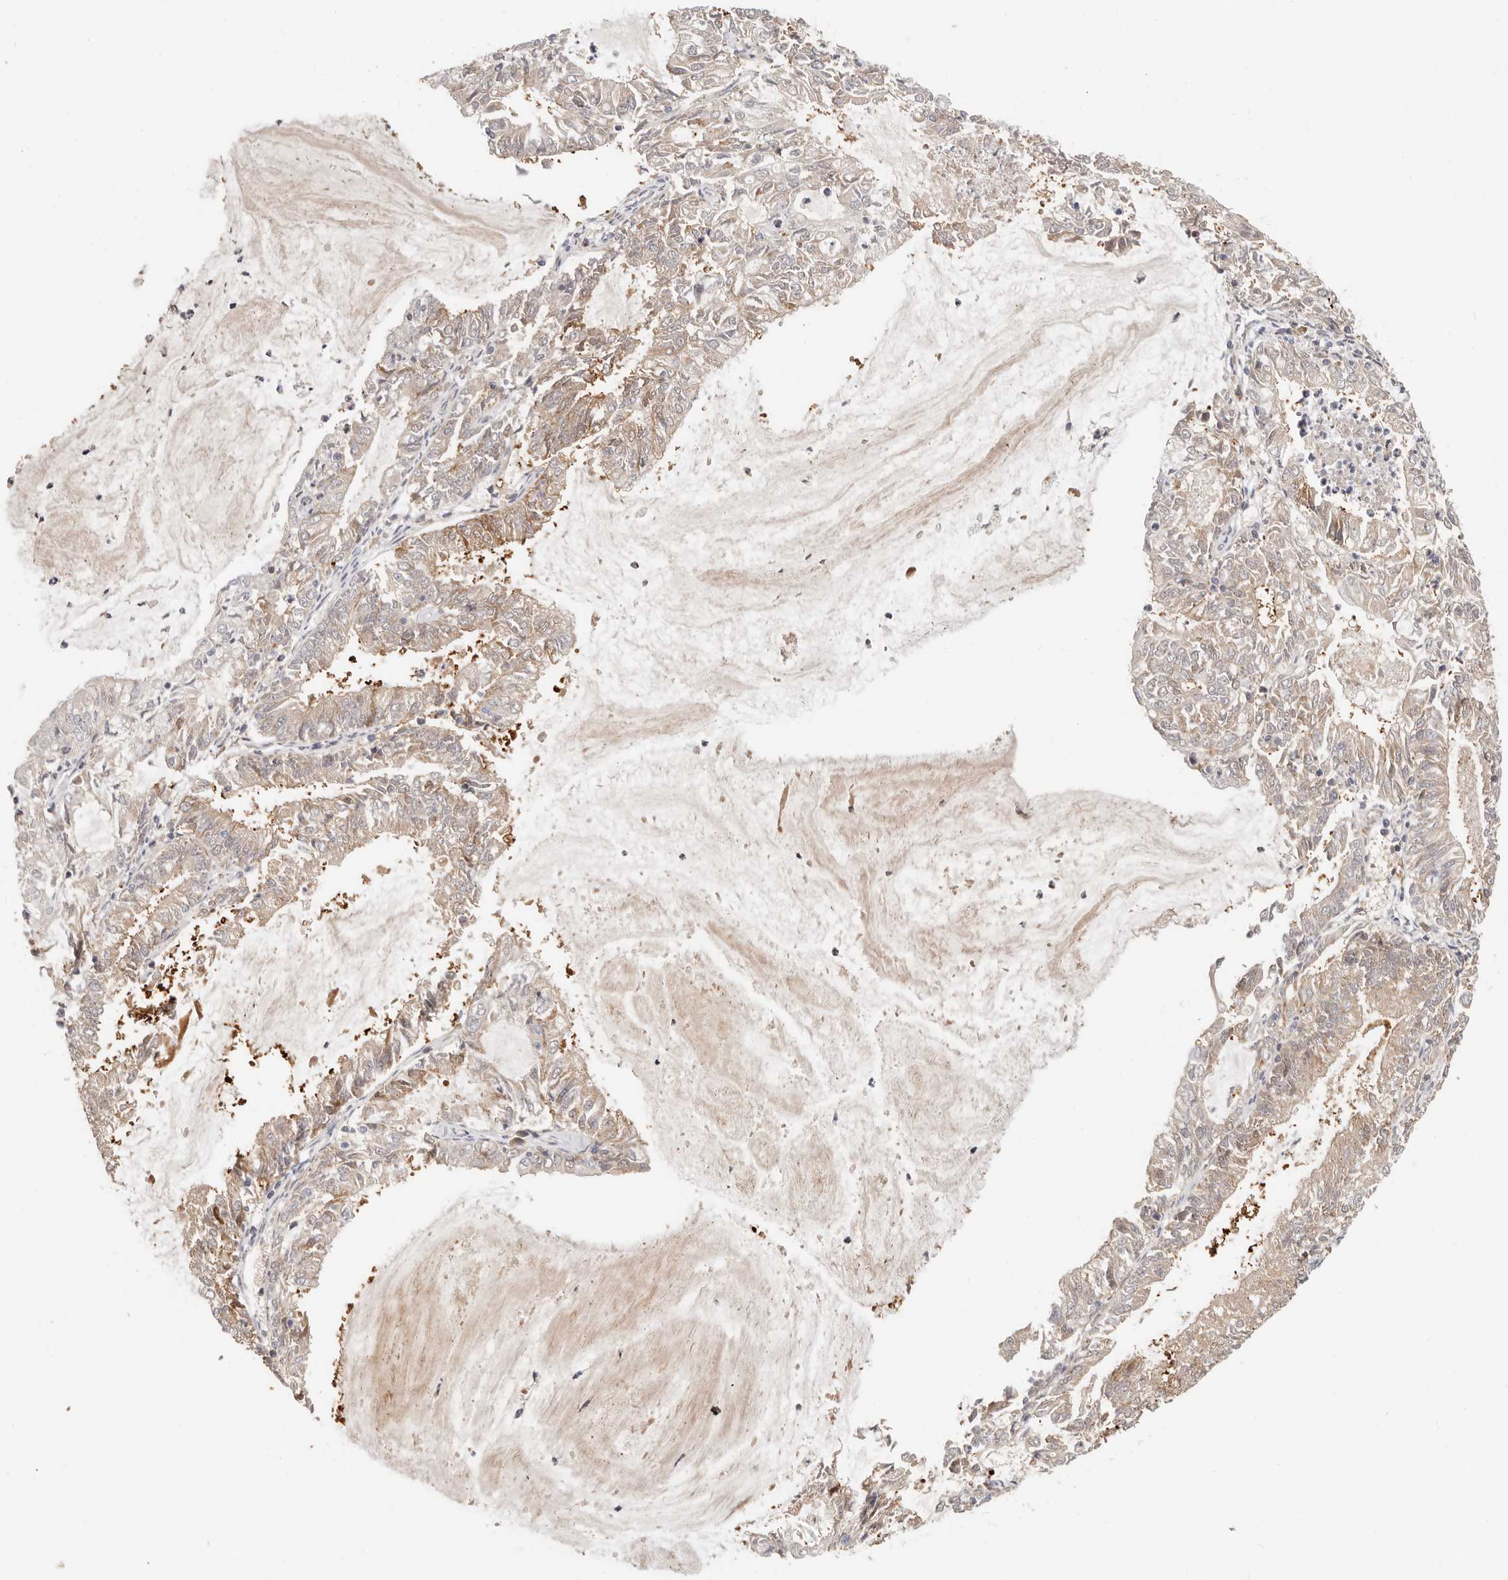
{"staining": {"intensity": "weak", "quantity": ">75%", "location": "cytoplasmic/membranous"}, "tissue": "endometrial cancer", "cell_type": "Tumor cells", "image_type": "cancer", "snomed": [{"axis": "morphology", "description": "Adenocarcinoma, NOS"}, {"axis": "topography", "description": "Endometrium"}], "caption": "The immunohistochemical stain labels weak cytoplasmic/membranous staining in tumor cells of adenocarcinoma (endometrial) tissue.", "gene": "ZRANB1", "patient": {"sex": "female", "age": 57}}